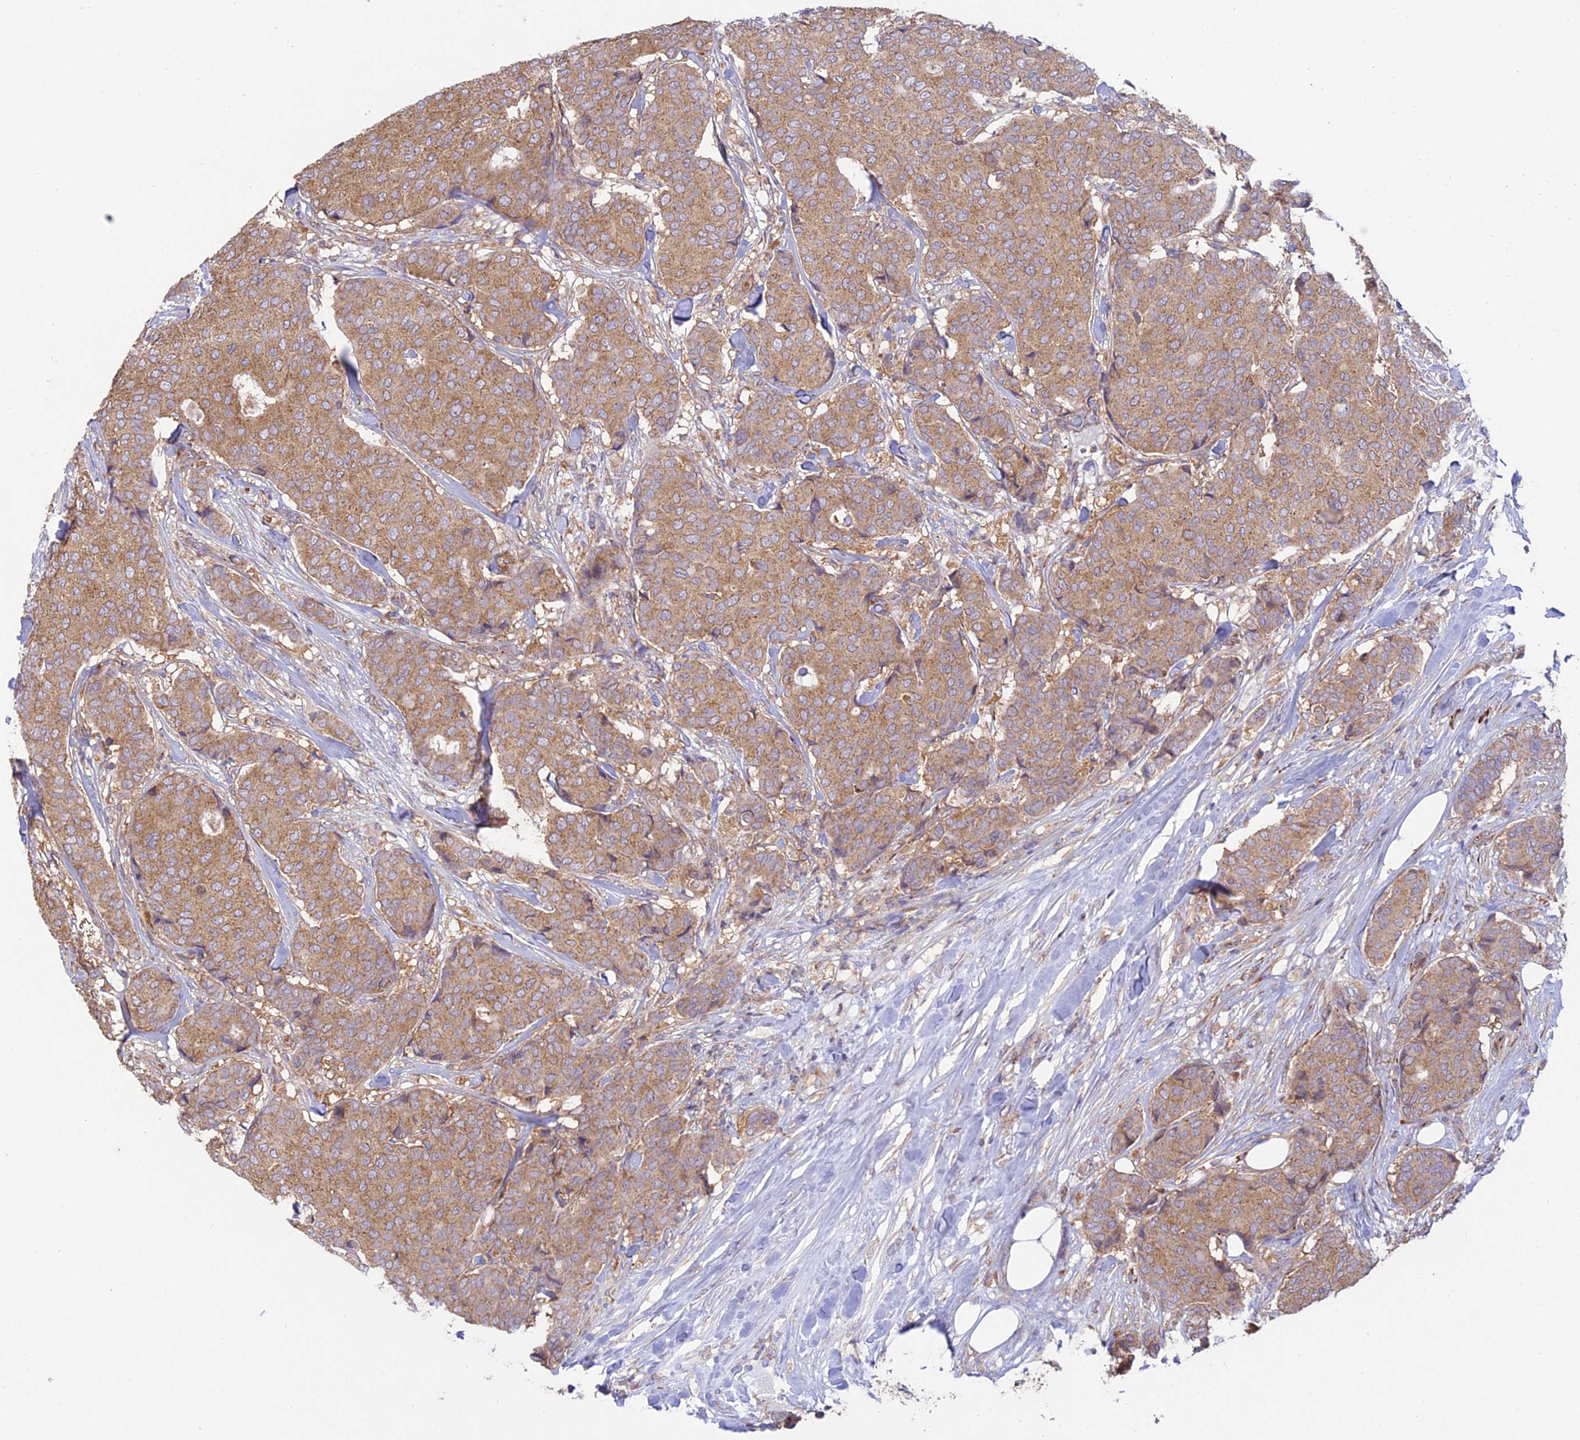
{"staining": {"intensity": "moderate", "quantity": ">75%", "location": "cytoplasmic/membranous"}, "tissue": "breast cancer", "cell_type": "Tumor cells", "image_type": "cancer", "snomed": [{"axis": "morphology", "description": "Duct carcinoma"}, {"axis": "topography", "description": "Breast"}], "caption": "Immunohistochemistry (IHC) photomicrograph of breast invasive ductal carcinoma stained for a protein (brown), which reveals medium levels of moderate cytoplasmic/membranous positivity in approximately >75% of tumor cells.", "gene": "NXNL2", "patient": {"sex": "female", "age": 75}}